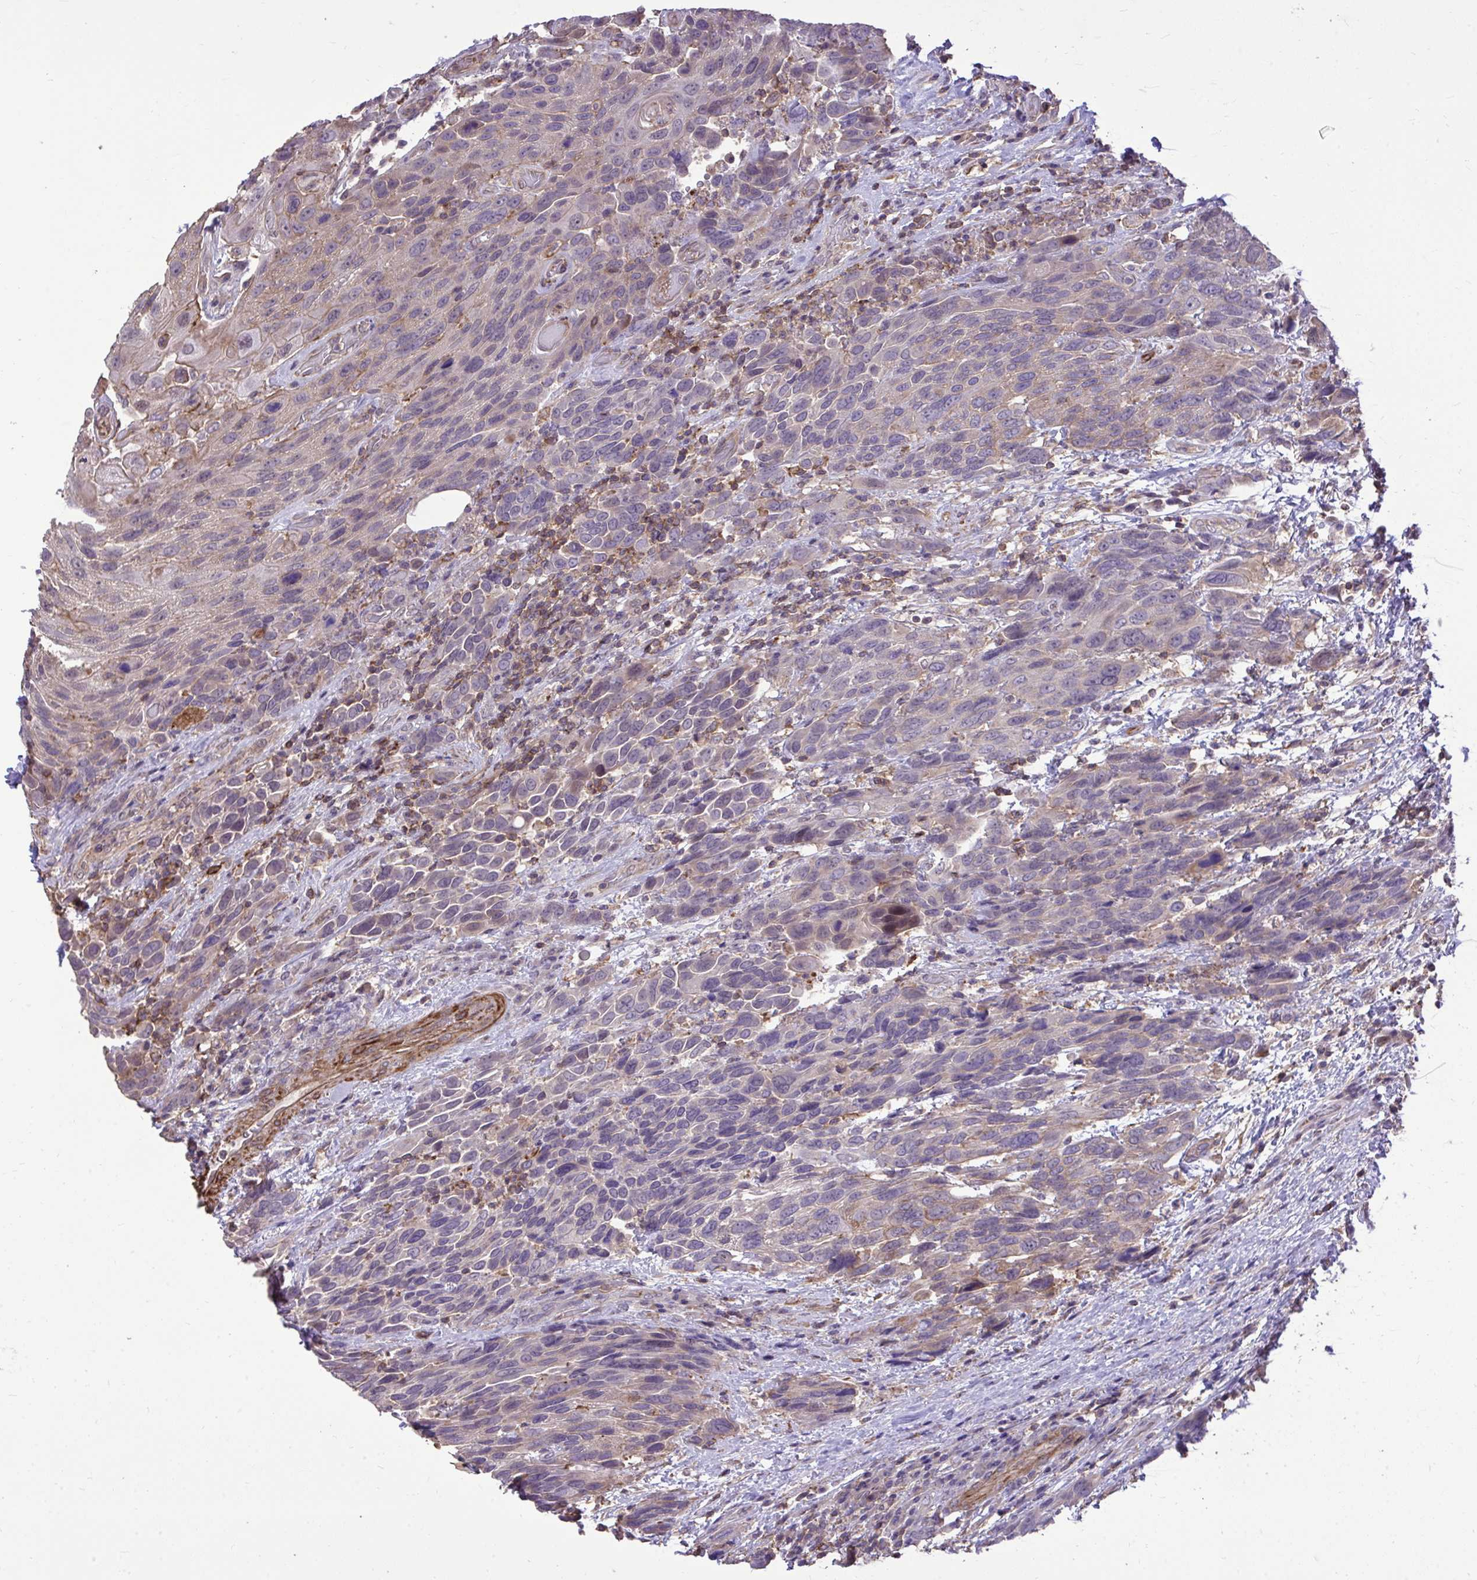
{"staining": {"intensity": "weak", "quantity": "<25%", "location": "cytoplasmic/membranous"}, "tissue": "urothelial cancer", "cell_type": "Tumor cells", "image_type": "cancer", "snomed": [{"axis": "morphology", "description": "Urothelial carcinoma, High grade"}, {"axis": "topography", "description": "Urinary bladder"}], "caption": "This image is of urothelial carcinoma (high-grade) stained with IHC to label a protein in brown with the nuclei are counter-stained blue. There is no expression in tumor cells.", "gene": "IGFL2", "patient": {"sex": "female", "age": 70}}